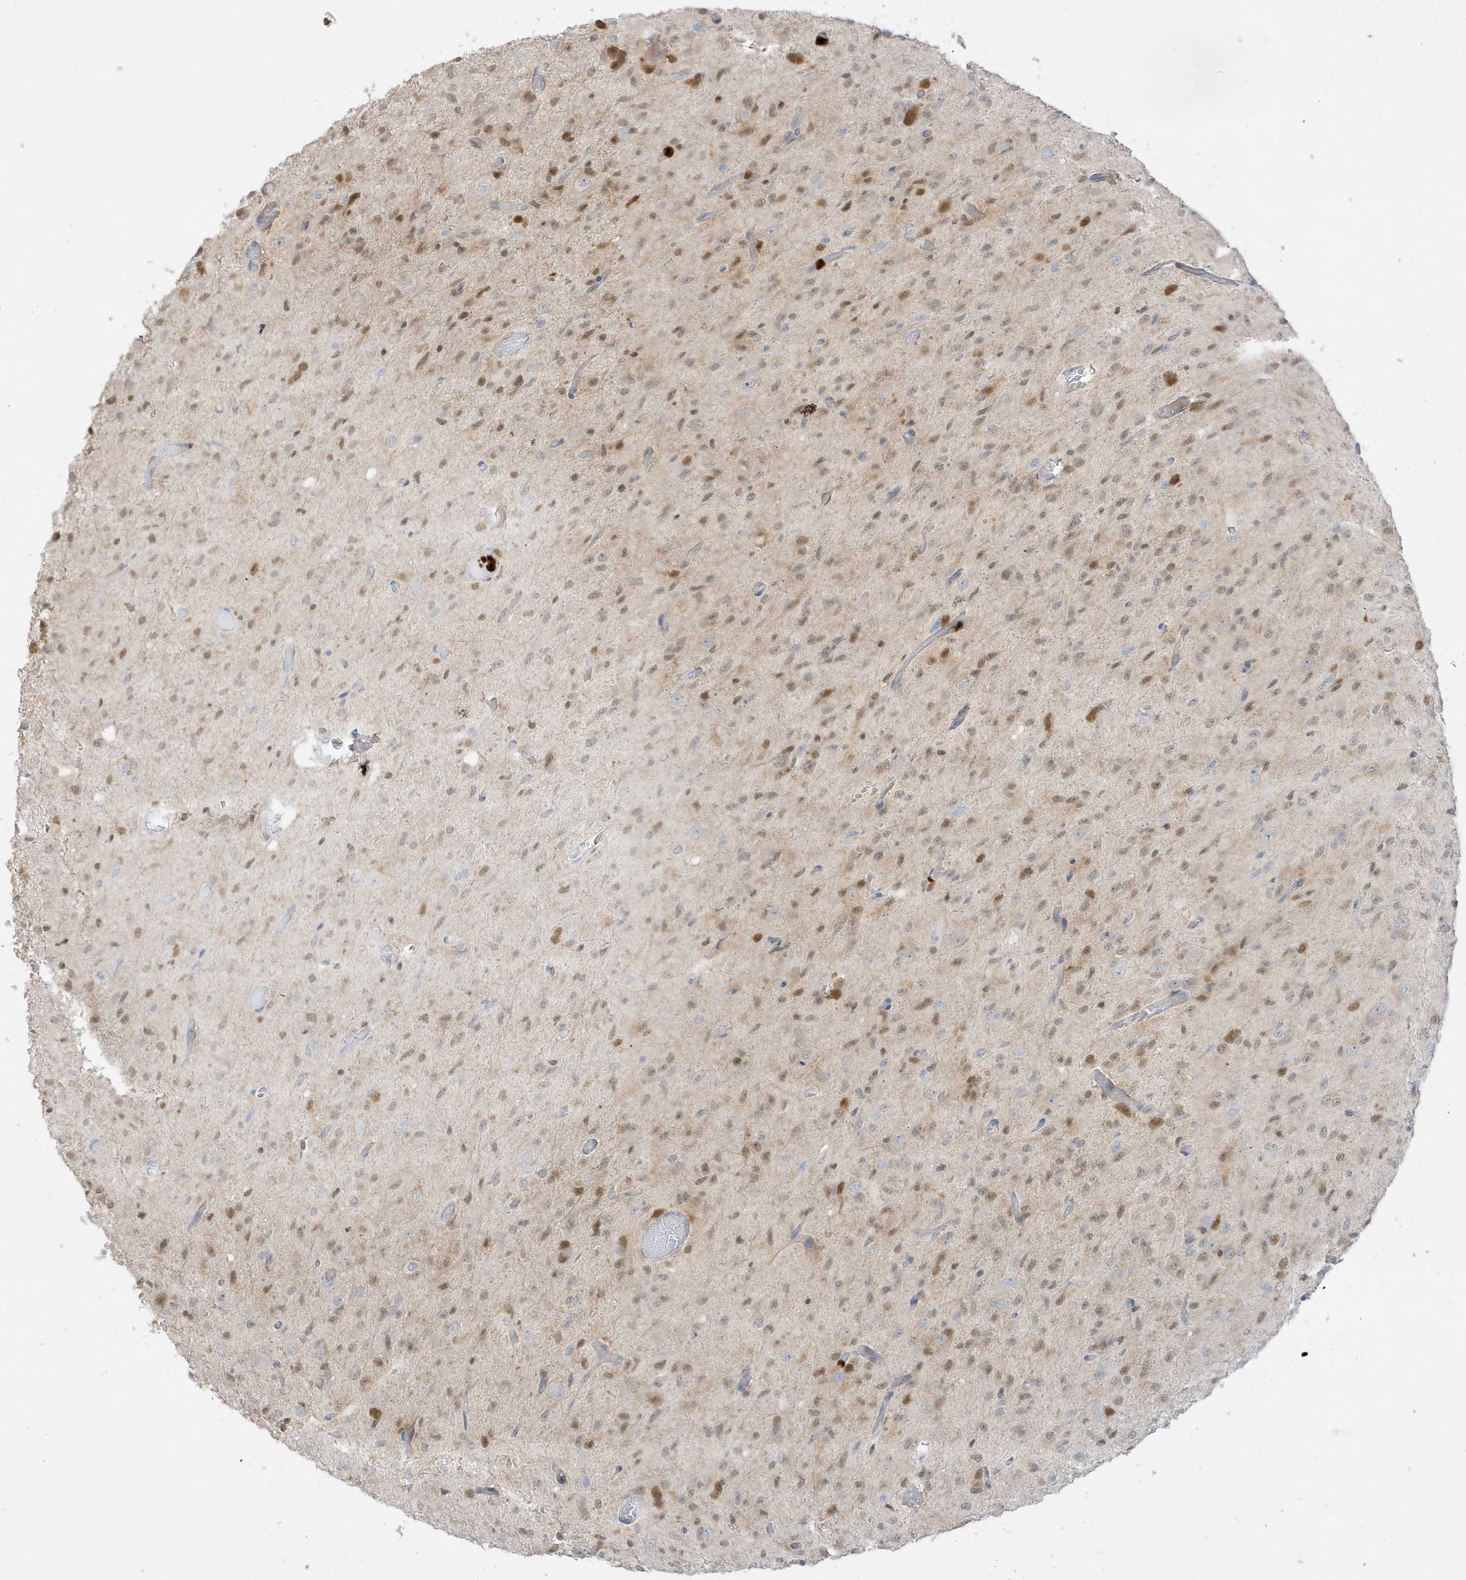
{"staining": {"intensity": "moderate", "quantity": ">75%", "location": "nuclear"}, "tissue": "glioma", "cell_type": "Tumor cells", "image_type": "cancer", "snomed": [{"axis": "morphology", "description": "Glioma, malignant, High grade"}, {"axis": "topography", "description": "Brain"}], "caption": "Immunohistochemical staining of high-grade glioma (malignant) demonstrates medium levels of moderate nuclear protein expression in about >75% of tumor cells.", "gene": "GCA", "patient": {"sex": "female", "age": 59}}